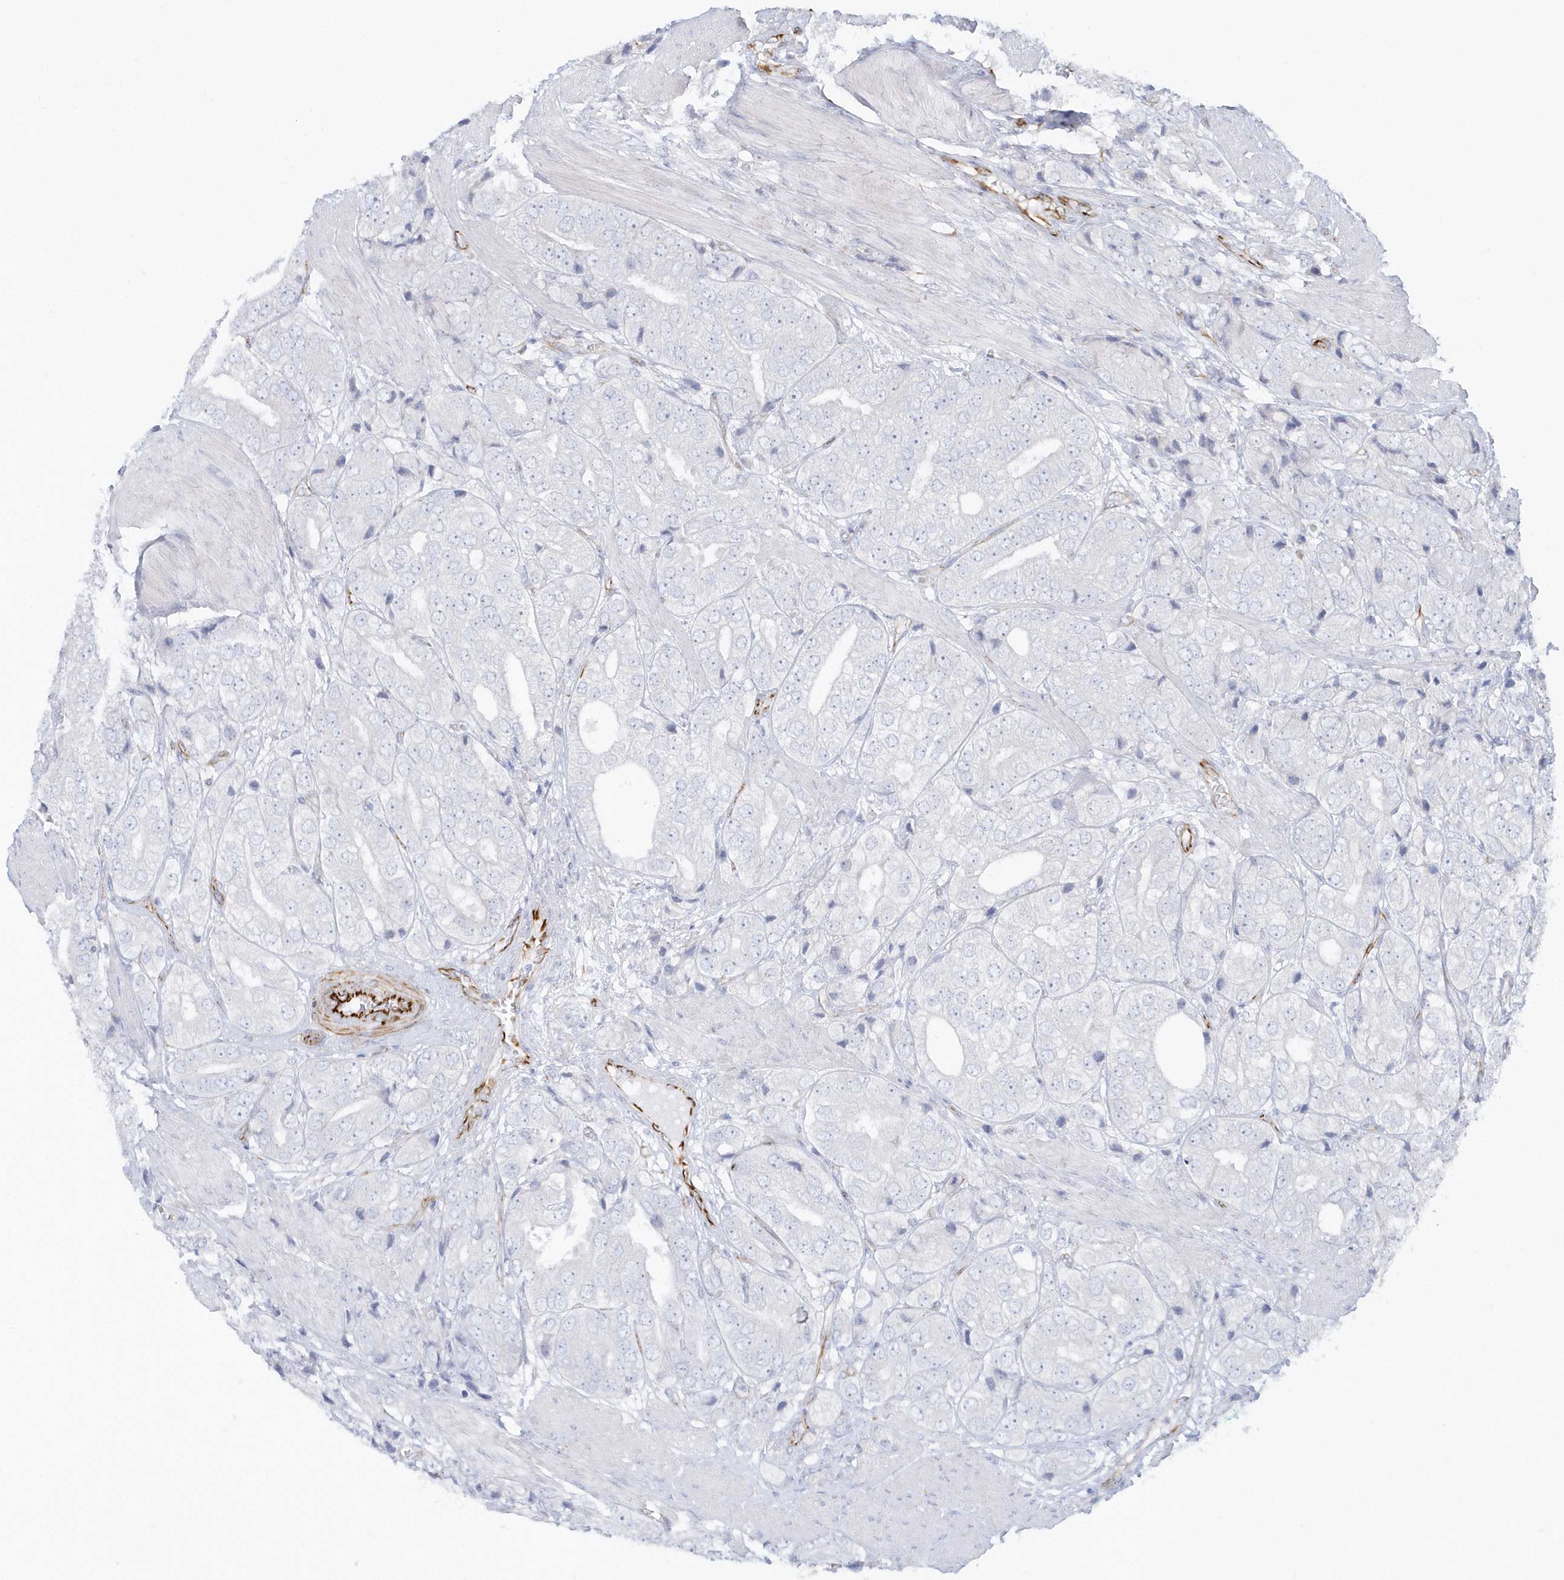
{"staining": {"intensity": "negative", "quantity": "none", "location": "none"}, "tissue": "prostate cancer", "cell_type": "Tumor cells", "image_type": "cancer", "snomed": [{"axis": "morphology", "description": "Adenocarcinoma, High grade"}, {"axis": "topography", "description": "Prostate"}], "caption": "Histopathology image shows no protein staining in tumor cells of adenocarcinoma (high-grade) (prostate) tissue.", "gene": "PPIL6", "patient": {"sex": "male", "age": 50}}